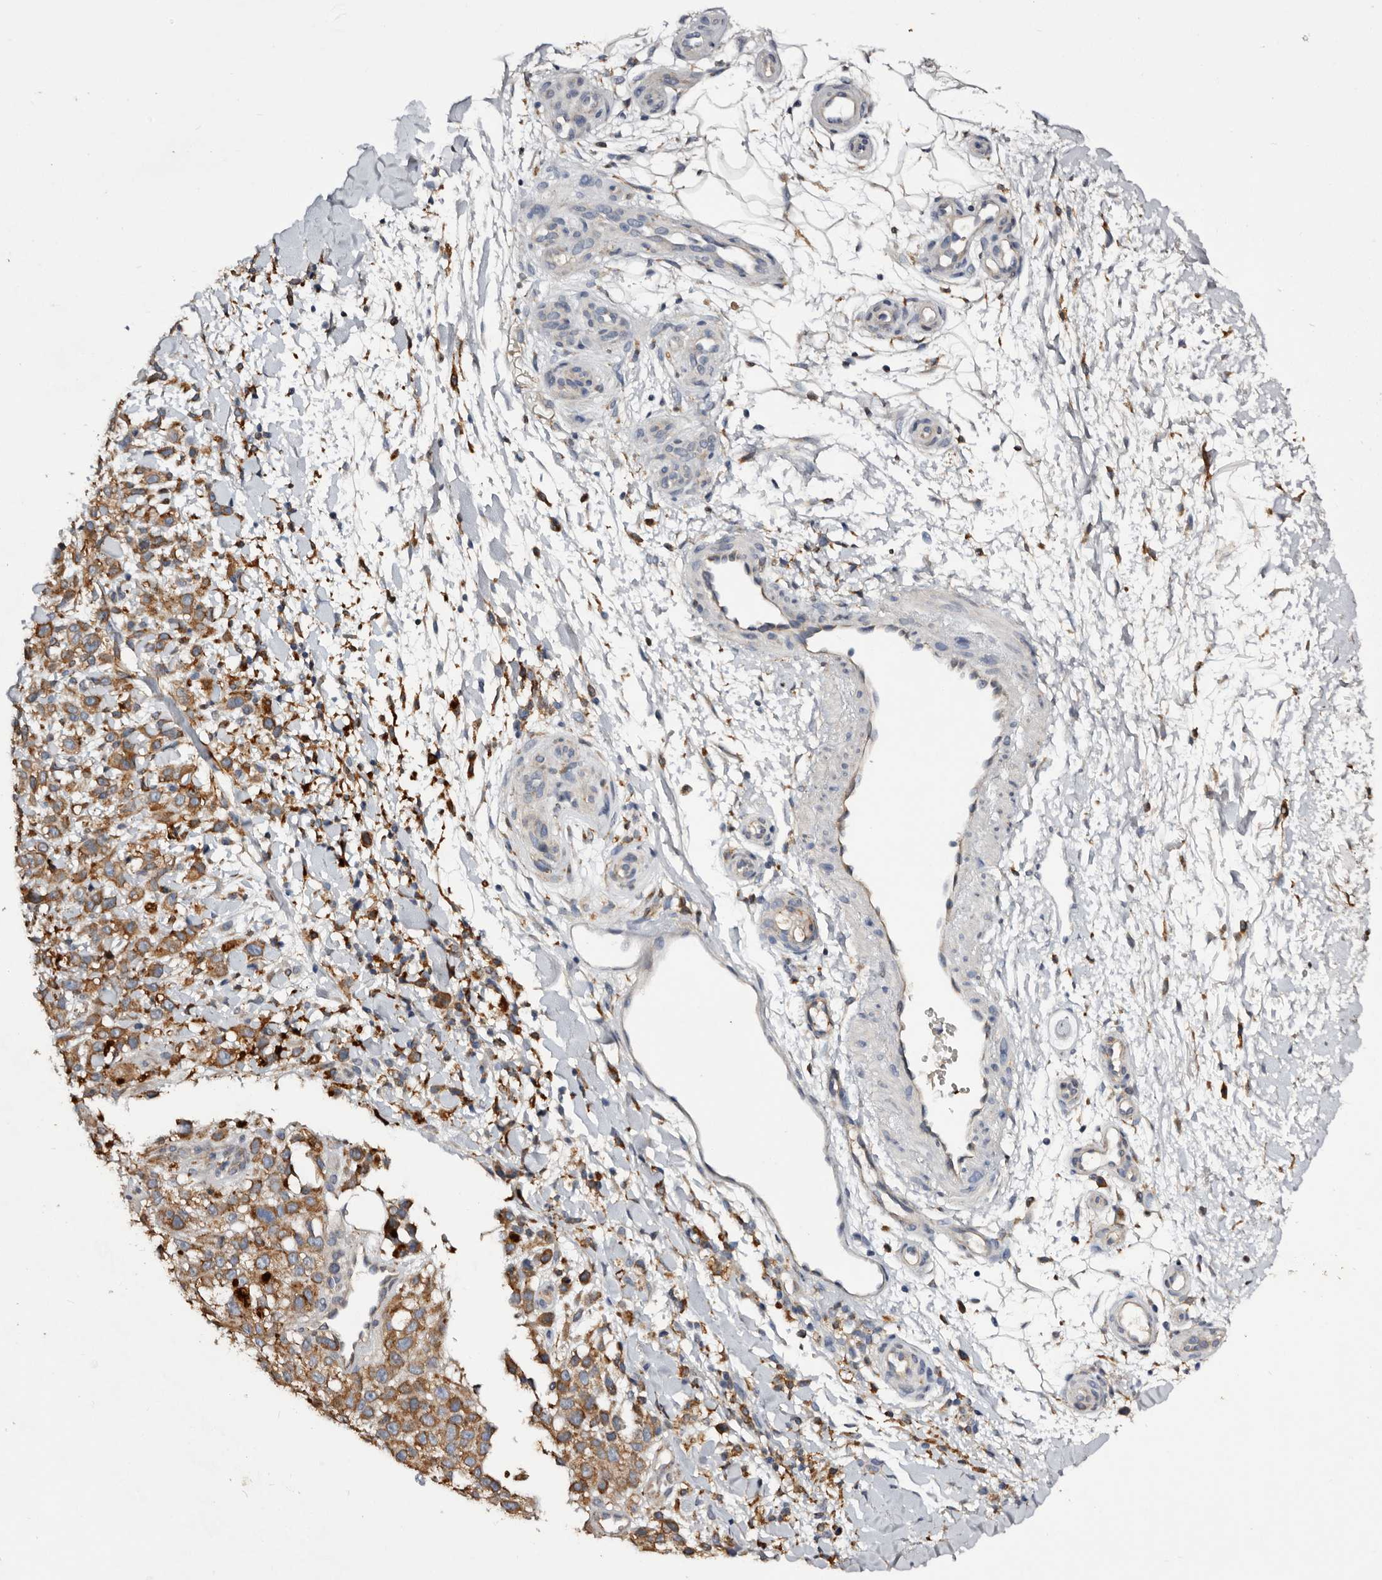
{"staining": {"intensity": "moderate", "quantity": ">75%", "location": "cytoplasmic/membranous"}, "tissue": "melanoma", "cell_type": "Tumor cells", "image_type": "cancer", "snomed": [{"axis": "morphology", "description": "Malignant melanoma, Metastatic site"}, {"axis": "topography", "description": "Skin"}], "caption": "About >75% of tumor cells in human melanoma display moderate cytoplasmic/membranous protein expression as visualized by brown immunohistochemical staining.", "gene": "INKA2", "patient": {"sex": "female", "age": 72}}